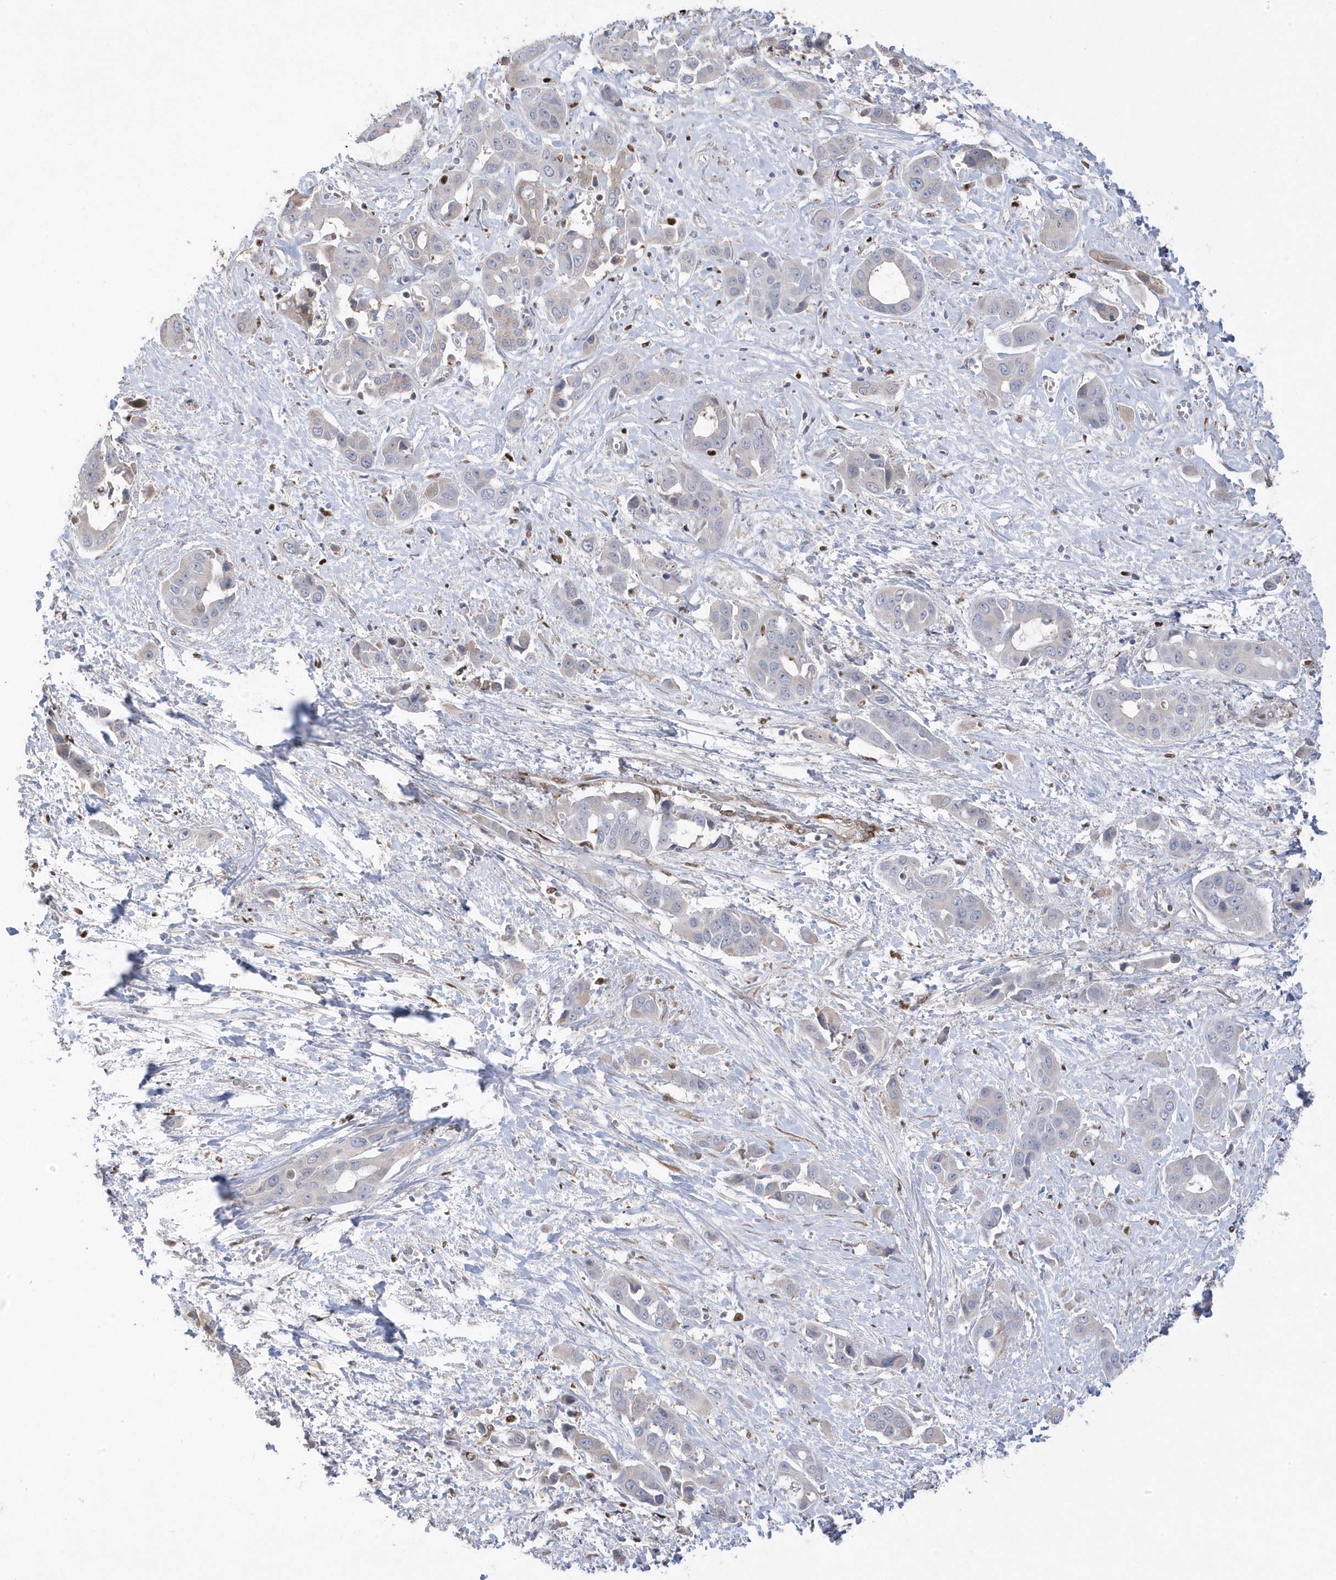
{"staining": {"intensity": "negative", "quantity": "none", "location": "none"}, "tissue": "liver cancer", "cell_type": "Tumor cells", "image_type": "cancer", "snomed": [{"axis": "morphology", "description": "Cholangiocarcinoma"}, {"axis": "topography", "description": "Liver"}], "caption": "Human cholangiocarcinoma (liver) stained for a protein using immunohistochemistry exhibits no positivity in tumor cells.", "gene": "GTPBP6", "patient": {"sex": "female", "age": 52}}